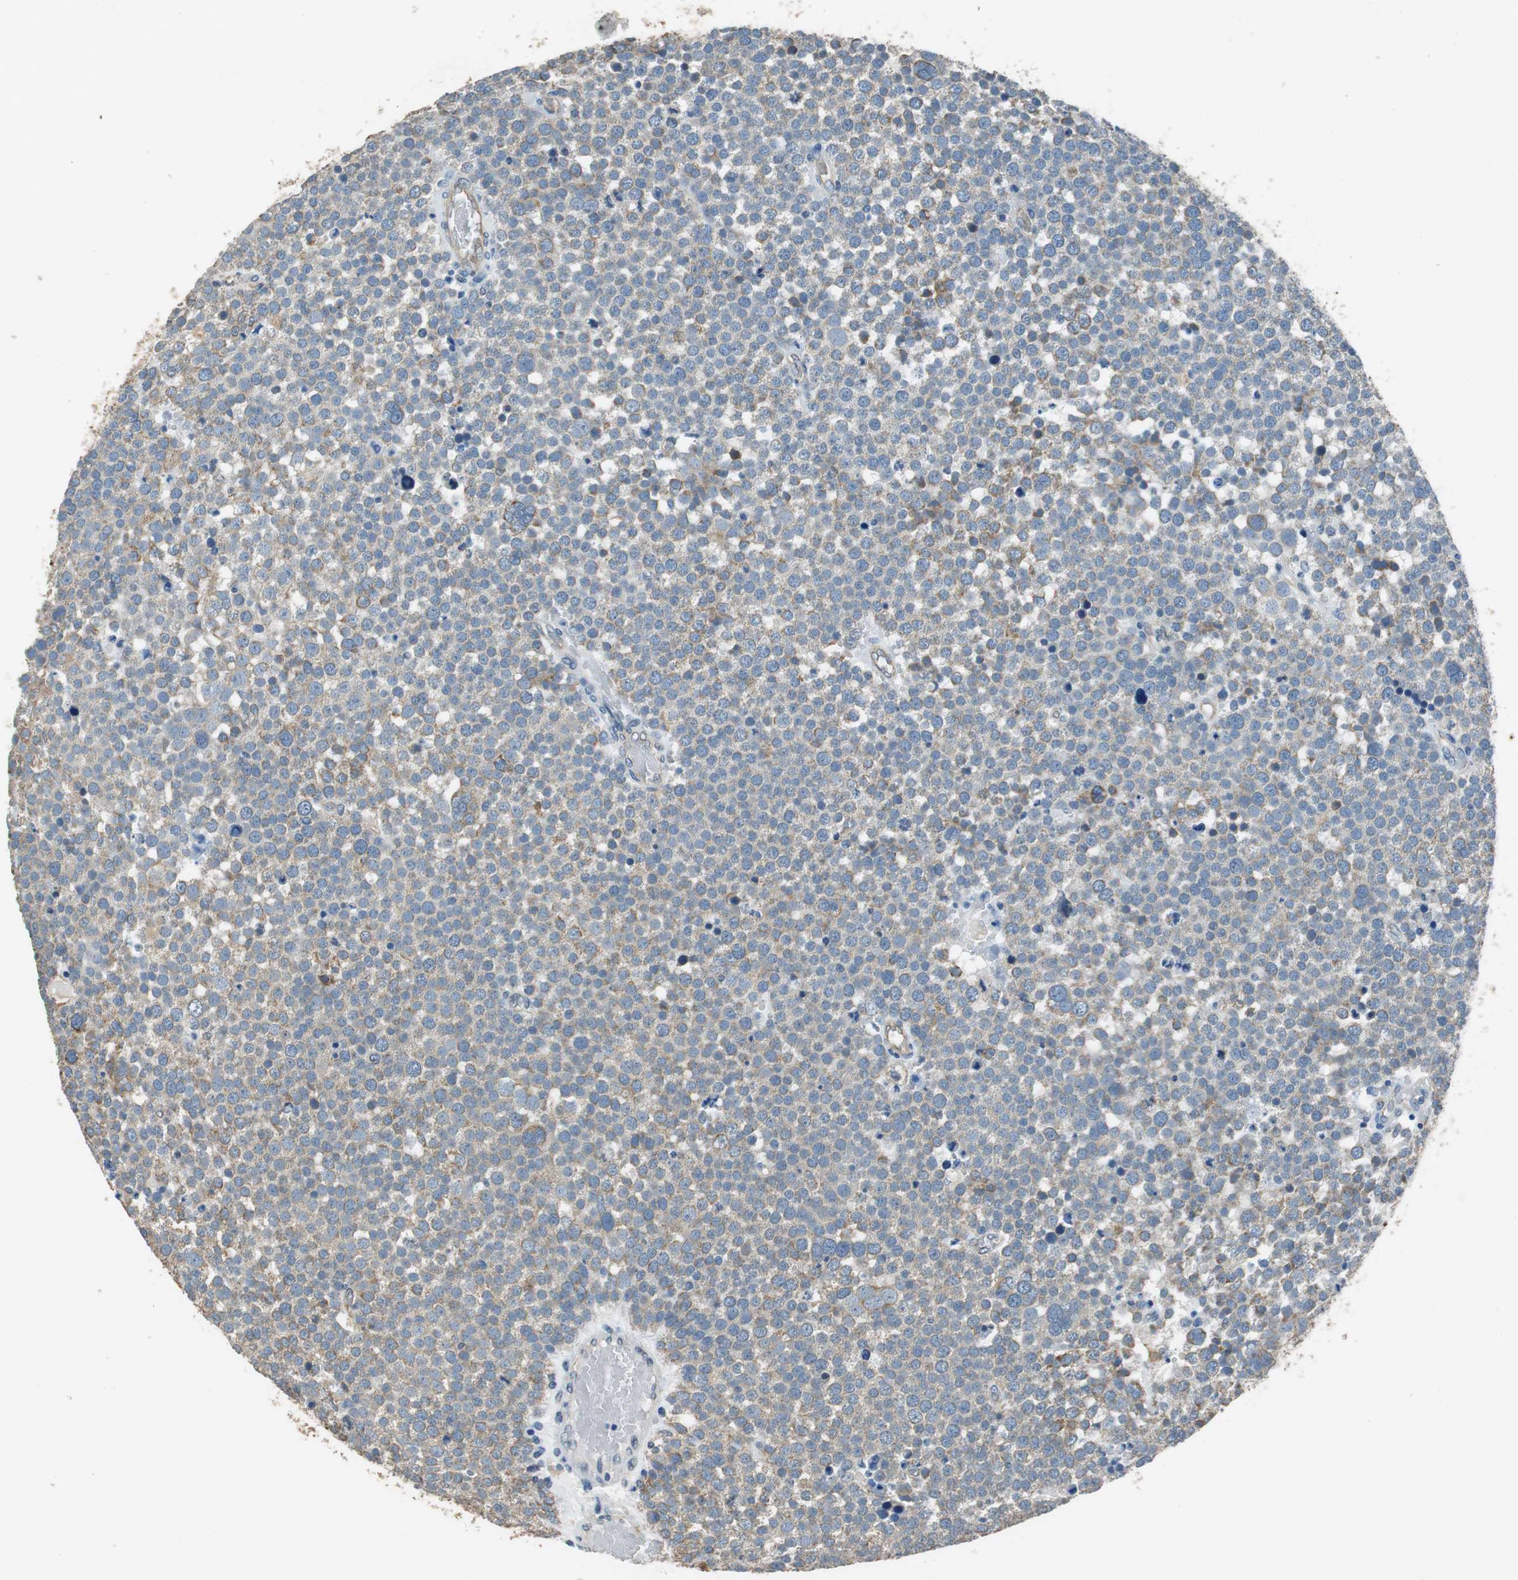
{"staining": {"intensity": "moderate", "quantity": "25%-75%", "location": "cytoplasmic/membranous"}, "tissue": "testis cancer", "cell_type": "Tumor cells", "image_type": "cancer", "snomed": [{"axis": "morphology", "description": "Seminoma, NOS"}, {"axis": "topography", "description": "Testis"}], "caption": "High-power microscopy captured an immunohistochemistry micrograph of testis cancer, revealing moderate cytoplasmic/membranous positivity in approximately 25%-75% of tumor cells.", "gene": "ALDH4A1", "patient": {"sex": "male", "age": 71}}